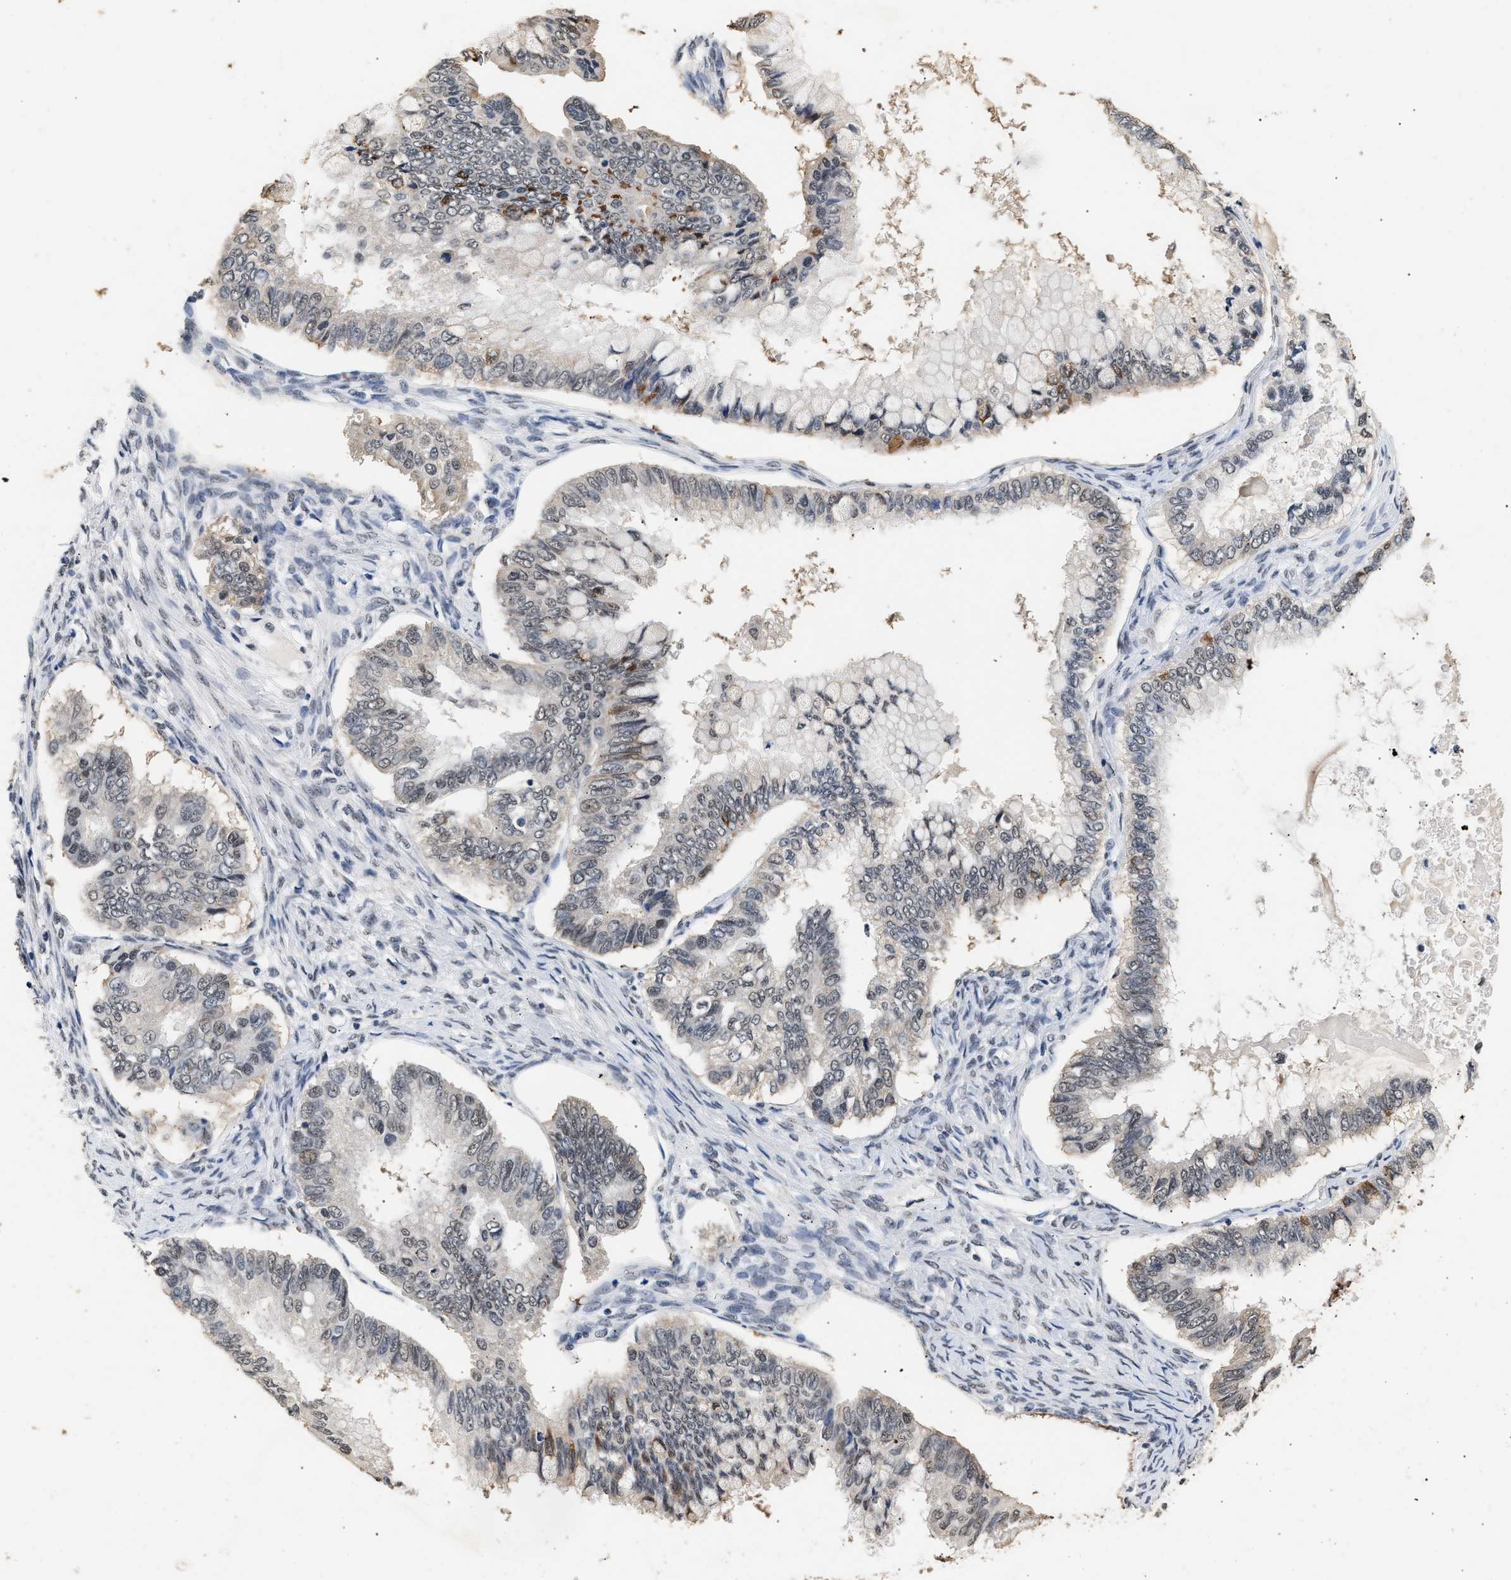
{"staining": {"intensity": "weak", "quantity": "<25%", "location": "nuclear"}, "tissue": "ovarian cancer", "cell_type": "Tumor cells", "image_type": "cancer", "snomed": [{"axis": "morphology", "description": "Cystadenocarcinoma, mucinous, NOS"}, {"axis": "topography", "description": "Ovary"}], "caption": "An immunohistochemistry (IHC) micrograph of ovarian cancer is shown. There is no staining in tumor cells of ovarian cancer.", "gene": "THOC1", "patient": {"sex": "female", "age": 80}}